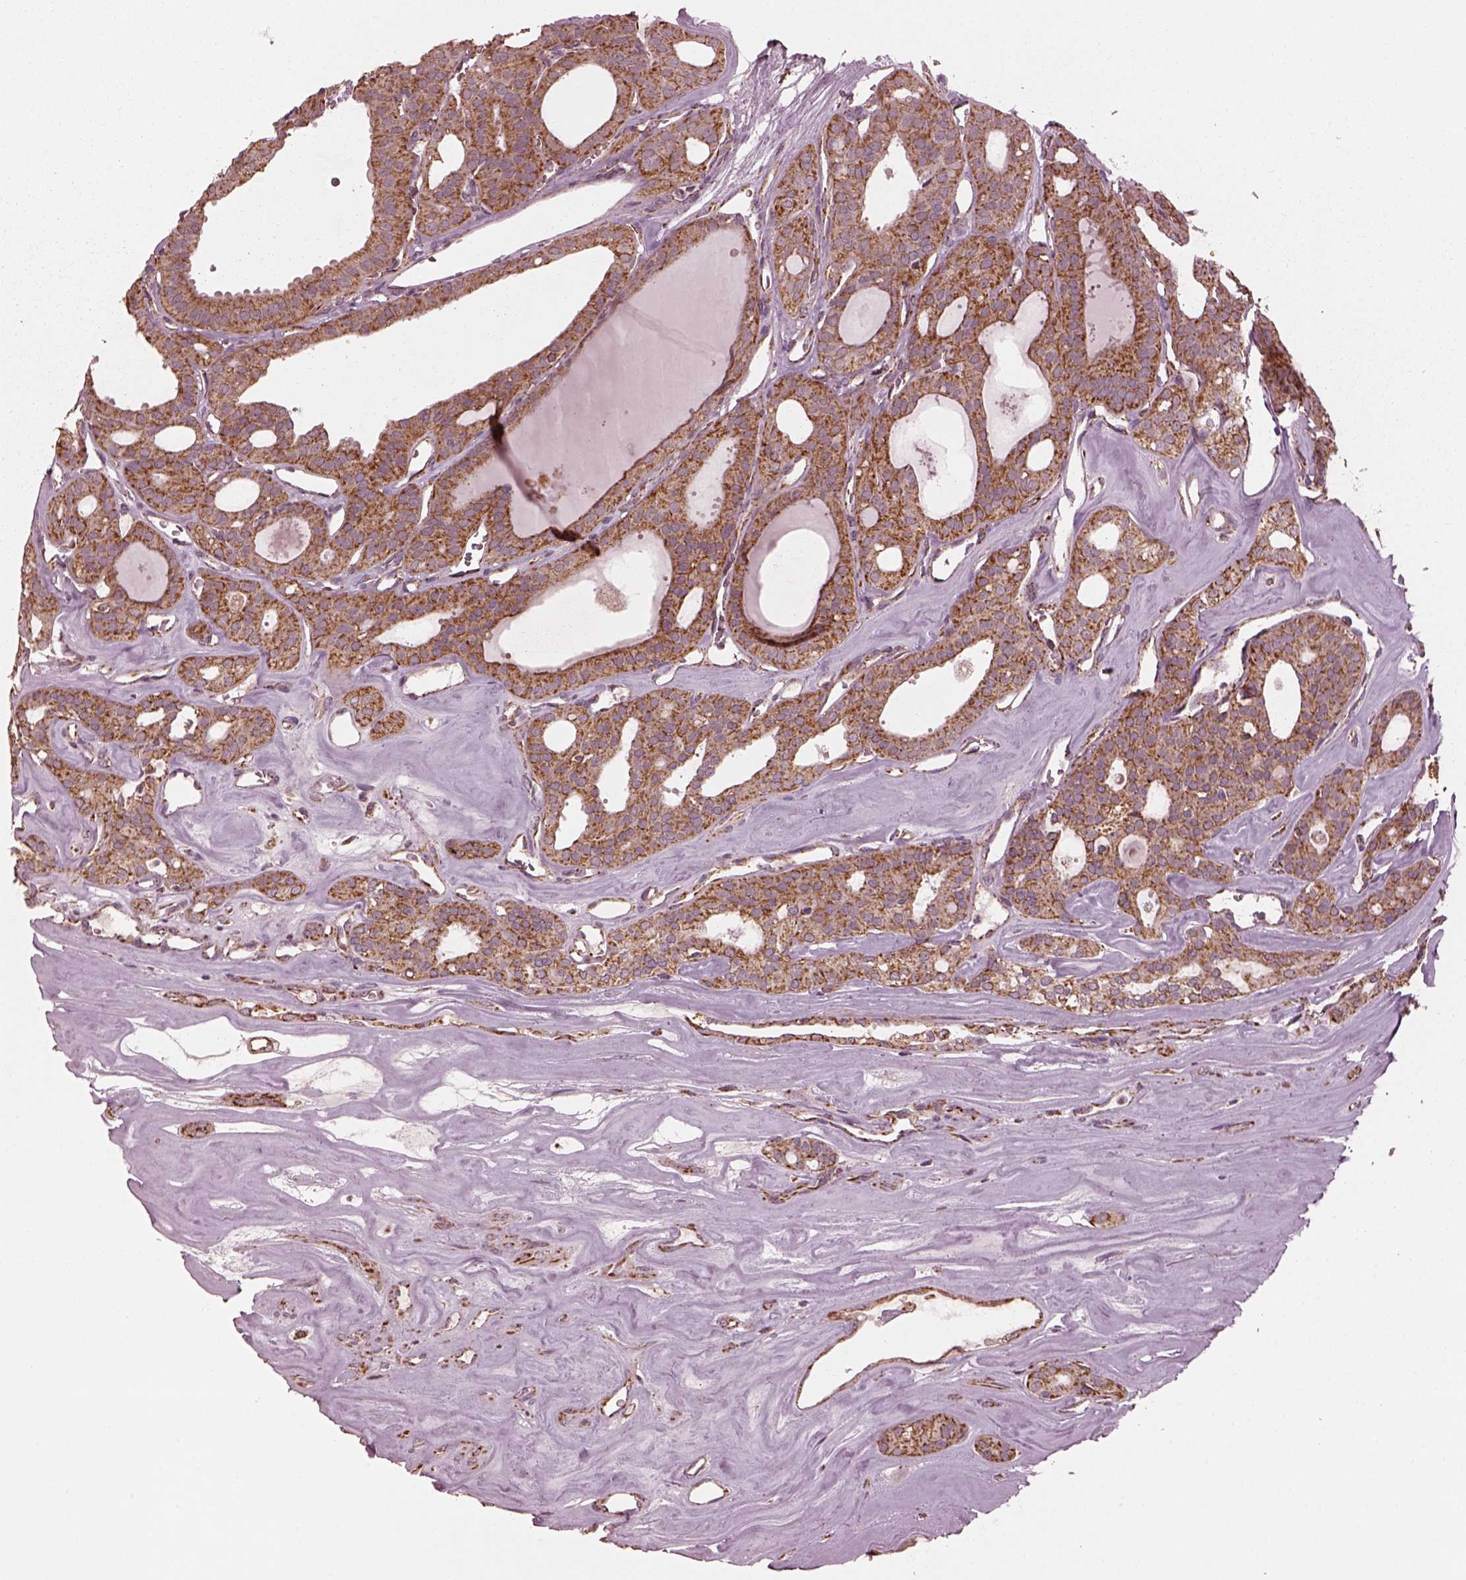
{"staining": {"intensity": "moderate", "quantity": "25%-75%", "location": "cytoplasmic/membranous"}, "tissue": "thyroid cancer", "cell_type": "Tumor cells", "image_type": "cancer", "snomed": [{"axis": "morphology", "description": "Follicular adenoma carcinoma, NOS"}, {"axis": "topography", "description": "Thyroid gland"}], "caption": "IHC of thyroid cancer (follicular adenoma carcinoma) exhibits medium levels of moderate cytoplasmic/membranous staining in about 25%-75% of tumor cells.", "gene": "NDUFB10", "patient": {"sex": "male", "age": 75}}